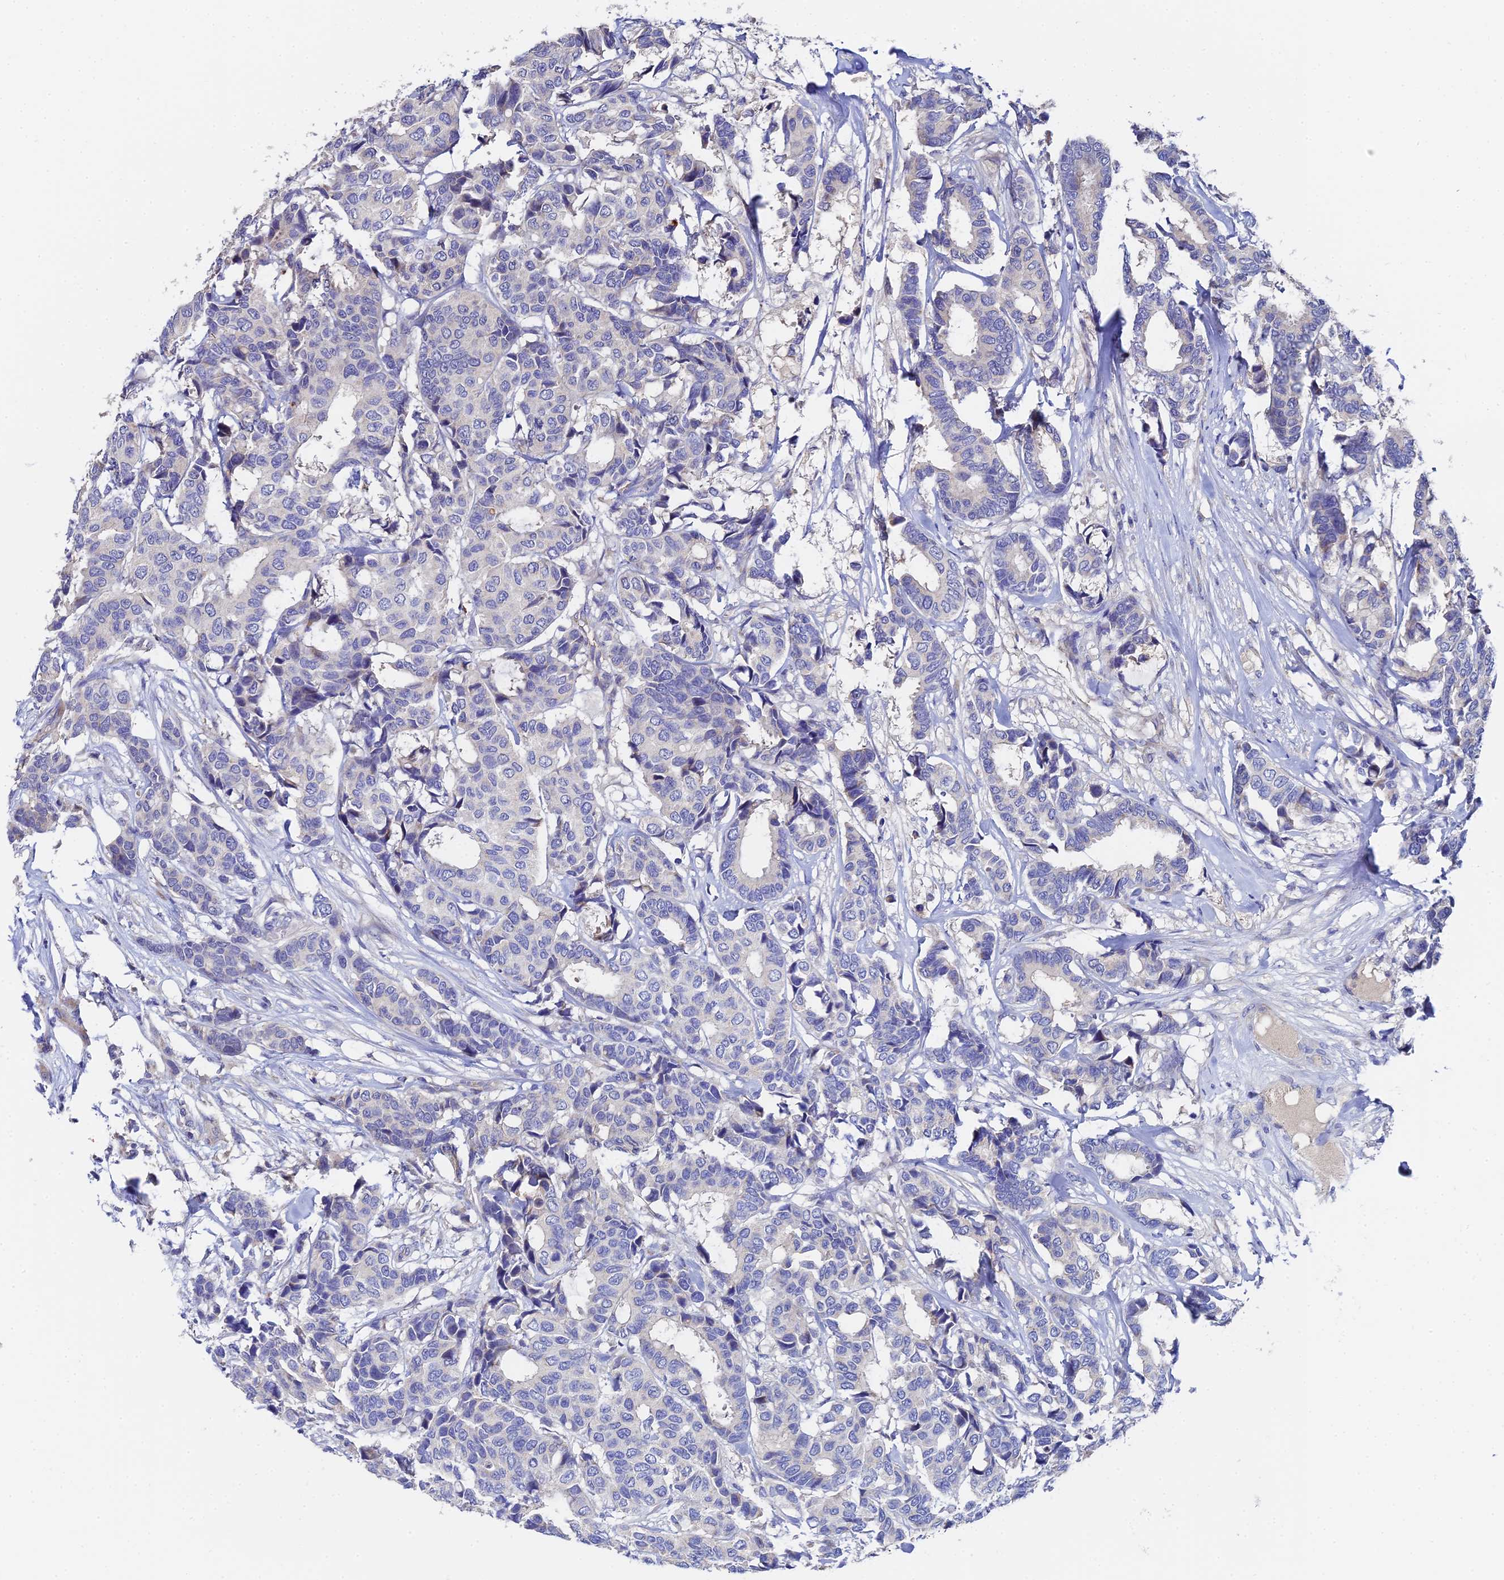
{"staining": {"intensity": "negative", "quantity": "none", "location": "none"}, "tissue": "breast cancer", "cell_type": "Tumor cells", "image_type": "cancer", "snomed": [{"axis": "morphology", "description": "Duct carcinoma"}, {"axis": "topography", "description": "Breast"}], "caption": "Tumor cells are negative for protein expression in human breast invasive ductal carcinoma.", "gene": "UBE2L3", "patient": {"sex": "female", "age": 87}}